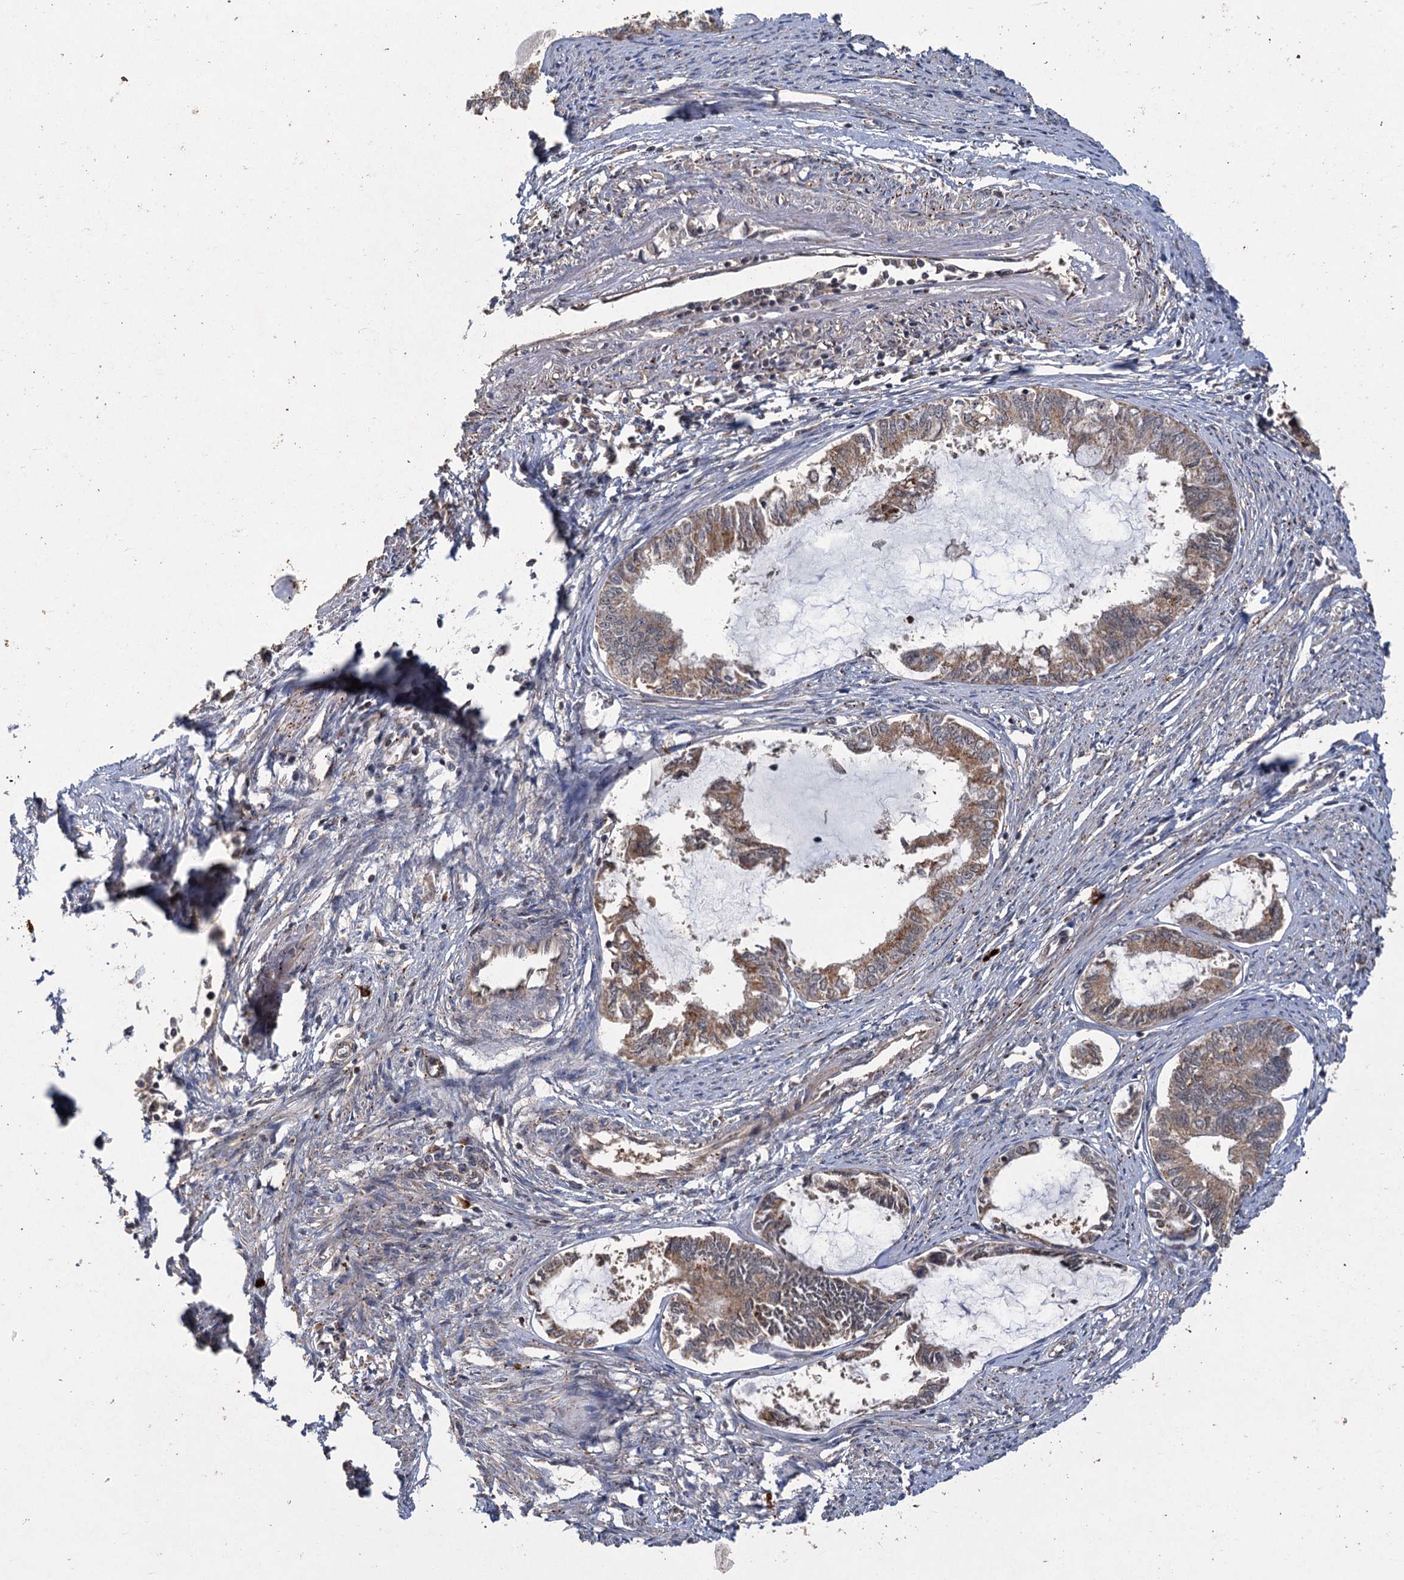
{"staining": {"intensity": "moderate", "quantity": "25%-75%", "location": "cytoplasmic/membranous,nuclear"}, "tissue": "endometrial cancer", "cell_type": "Tumor cells", "image_type": "cancer", "snomed": [{"axis": "morphology", "description": "Adenocarcinoma, NOS"}, {"axis": "topography", "description": "Endometrium"}], "caption": "Adenocarcinoma (endometrial) stained for a protein exhibits moderate cytoplasmic/membranous and nuclear positivity in tumor cells.", "gene": "KANSL2", "patient": {"sex": "female", "age": 86}}